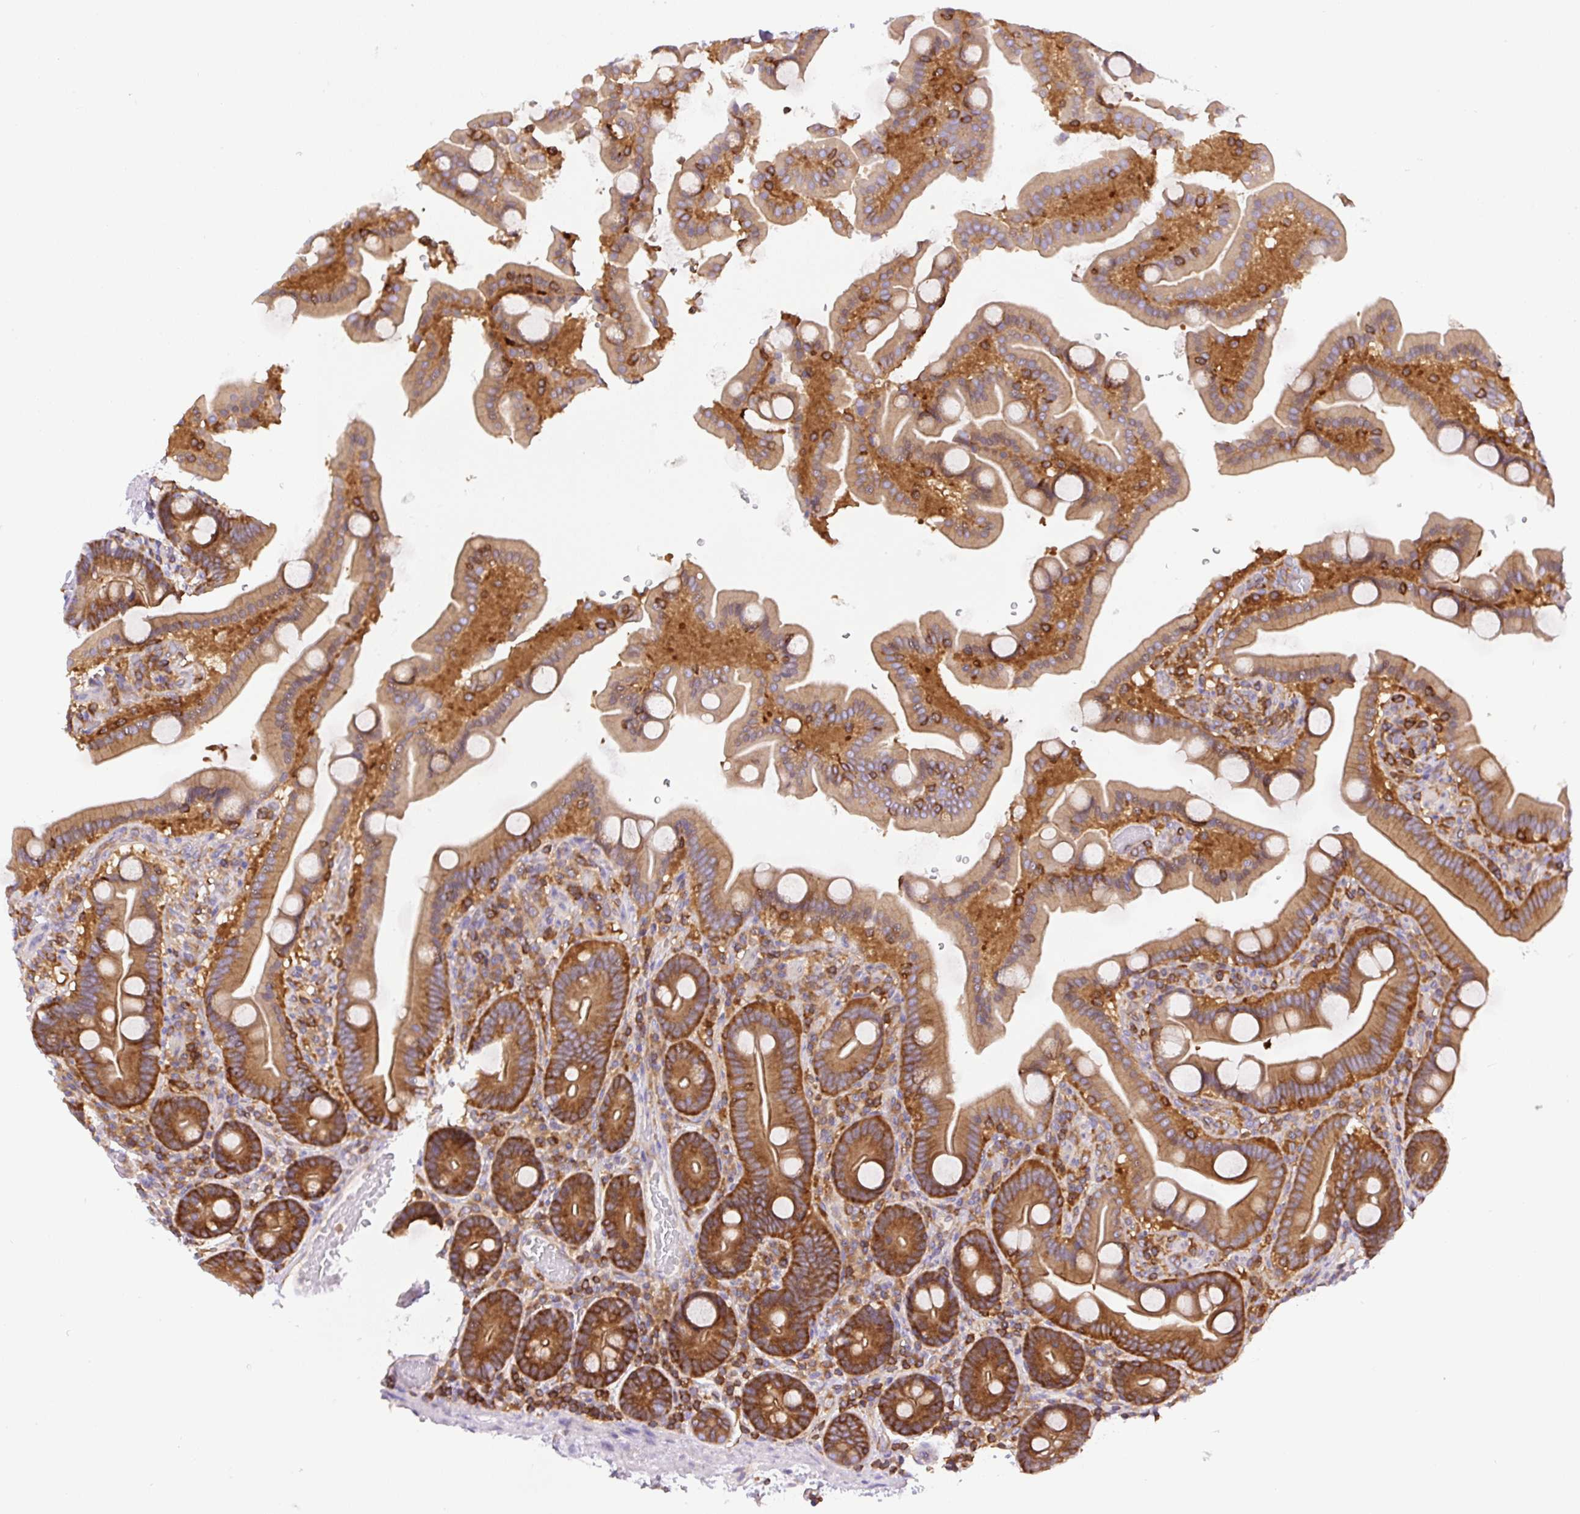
{"staining": {"intensity": "strong", "quantity": ">75%", "location": "cytoplasmic/membranous"}, "tissue": "duodenum", "cell_type": "Glandular cells", "image_type": "normal", "snomed": [{"axis": "morphology", "description": "Normal tissue, NOS"}, {"axis": "topography", "description": "Duodenum"}], "caption": "This is an image of IHC staining of benign duodenum, which shows strong expression in the cytoplasmic/membranous of glandular cells.", "gene": "DNM2", "patient": {"sex": "male", "age": 55}}